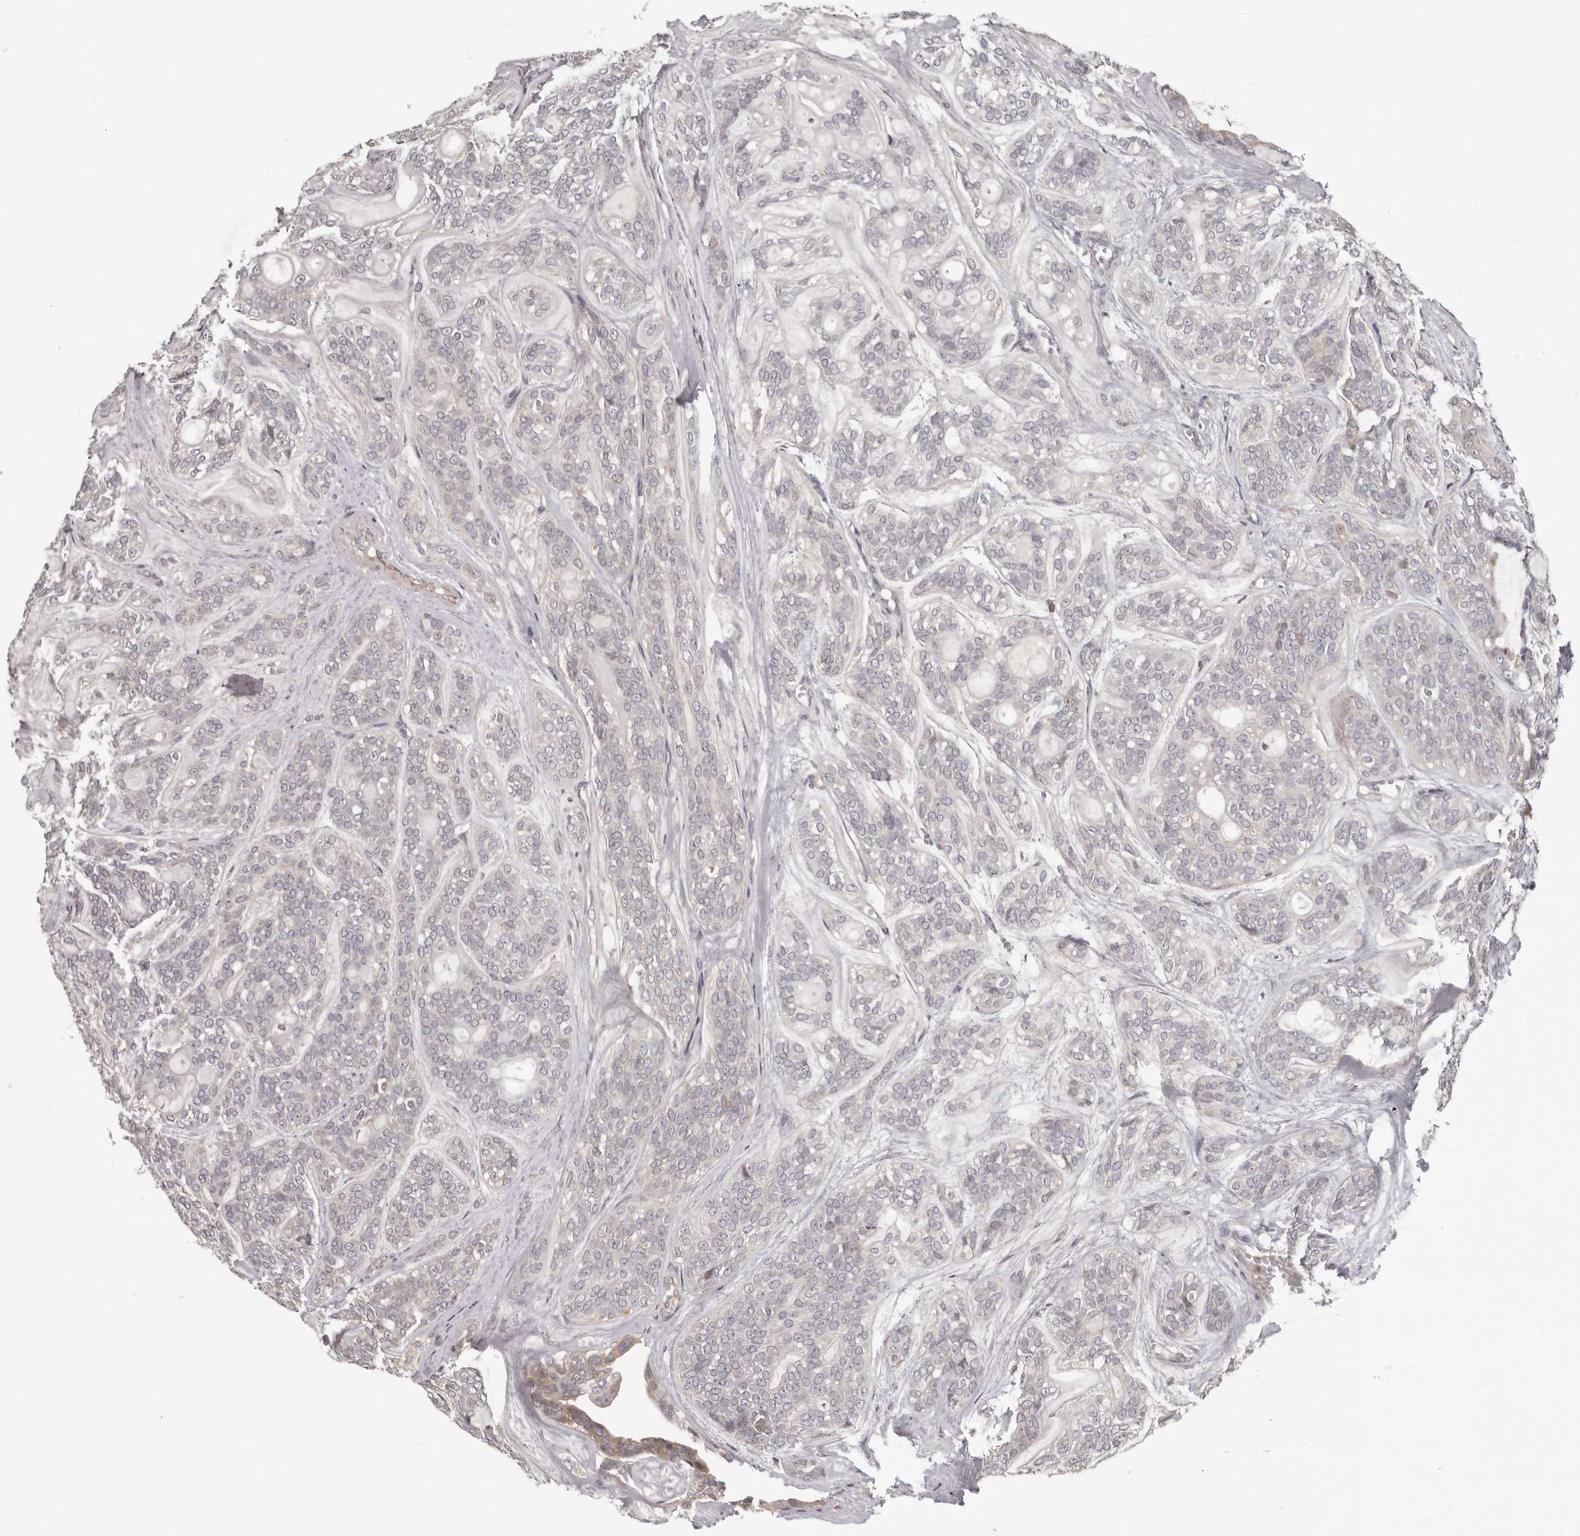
{"staining": {"intensity": "negative", "quantity": "none", "location": "none"}, "tissue": "head and neck cancer", "cell_type": "Tumor cells", "image_type": "cancer", "snomed": [{"axis": "morphology", "description": "Adenocarcinoma, NOS"}, {"axis": "topography", "description": "Head-Neck"}], "caption": "A micrograph of head and neck cancer (adenocarcinoma) stained for a protein demonstrates no brown staining in tumor cells.", "gene": "ANKRD44", "patient": {"sex": "male", "age": 66}}